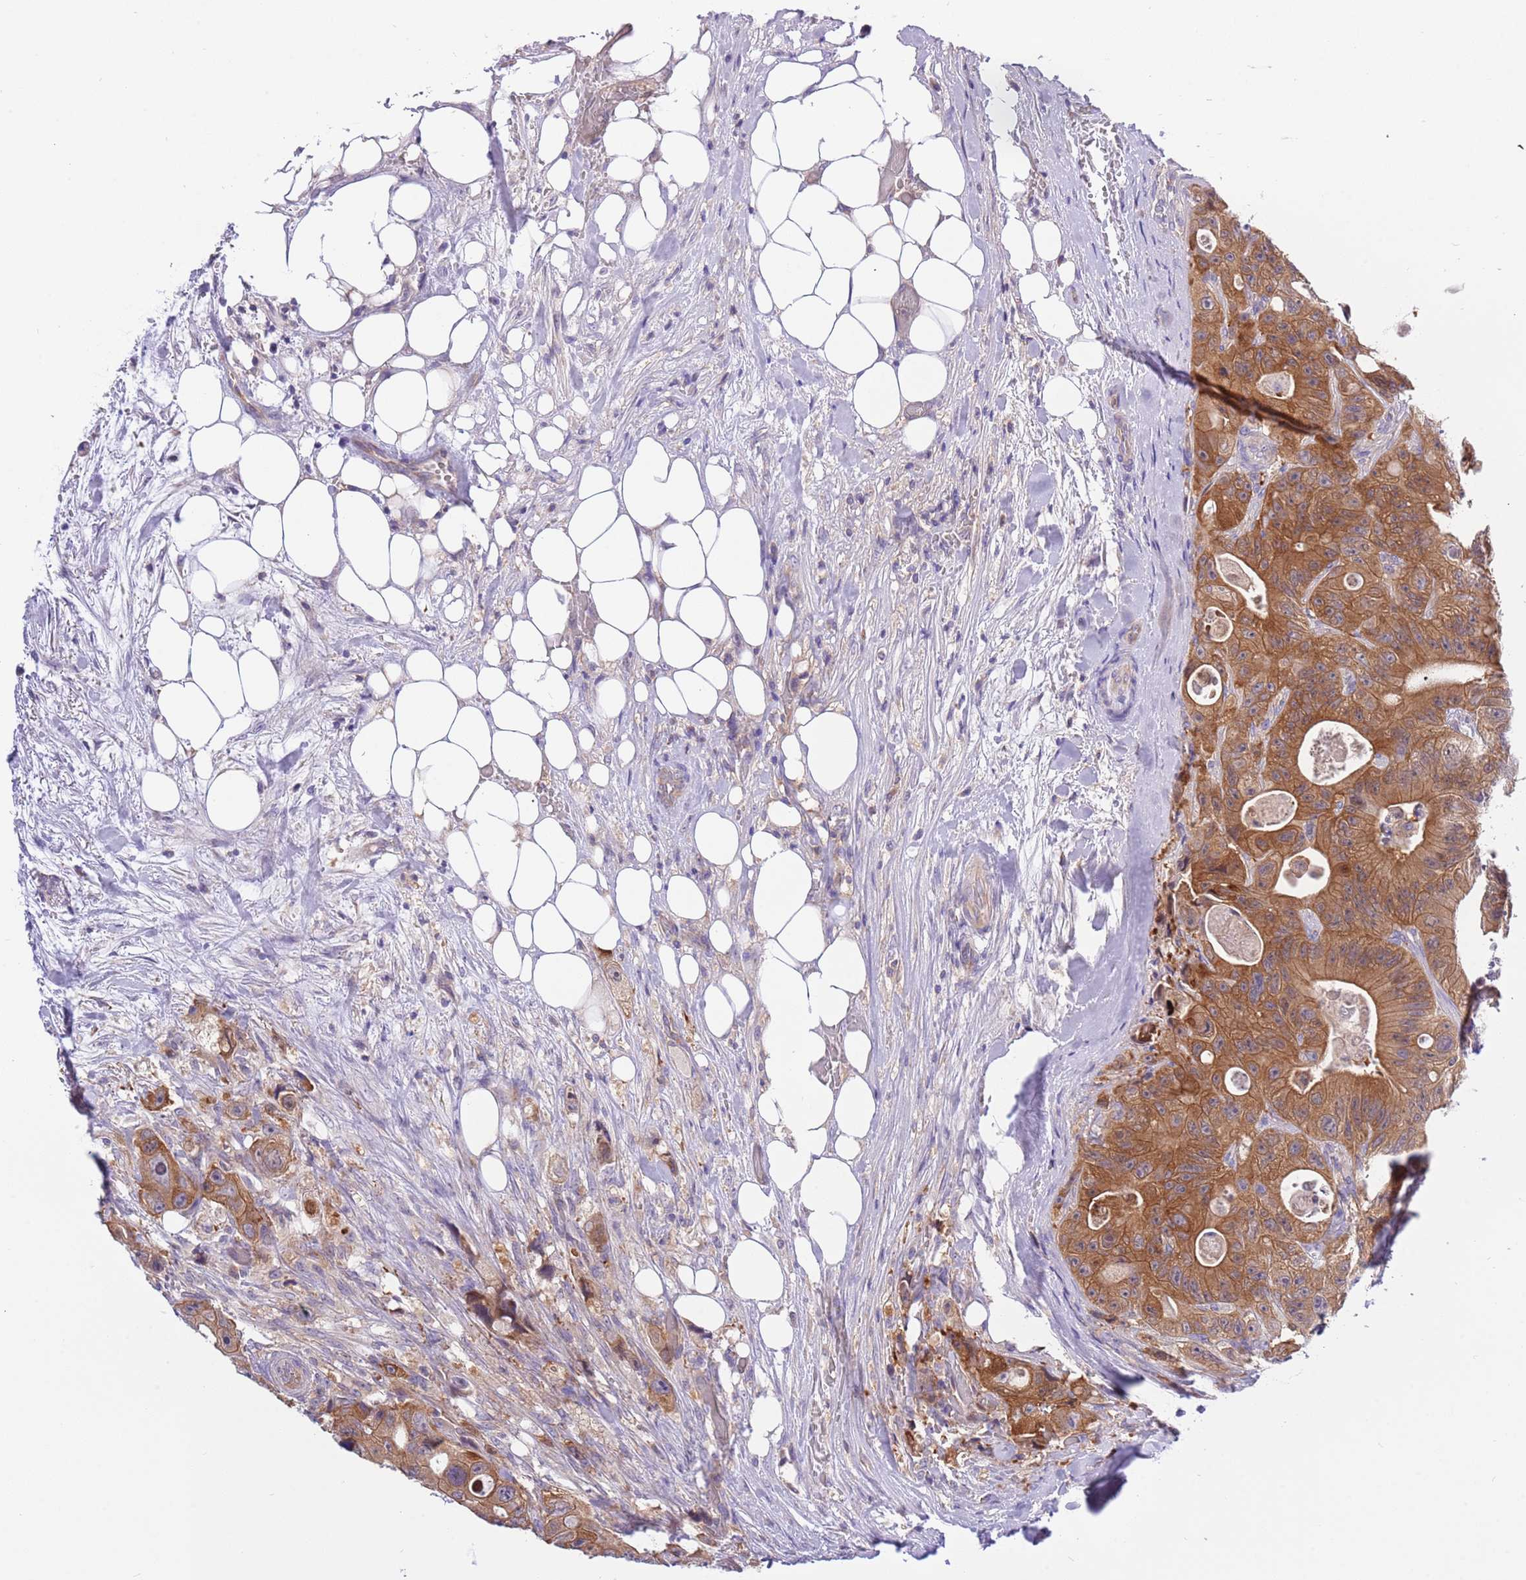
{"staining": {"intensity": "moderate", "quantity": ">75%", "location": "cytoplasmic/membranous"}, "tissue": "colorectal cancer", "cell_type": "Tumor cells", "image_type": "cancer", "snomed": [{"axis": "morphology", "description": "Adenocarcinoma, NOS"}, {"axis": "topography", "description": "Colon"}], "caption": "The histopathology image reveals immunohistochemical staining of adenocarcinoma (colorectal). There is moderate cytoplasmic/membranous staining is identified in approximately >75% of tumor cells.", "gene": "STIP1", "patient": {"sex": "female", "age": 46}}